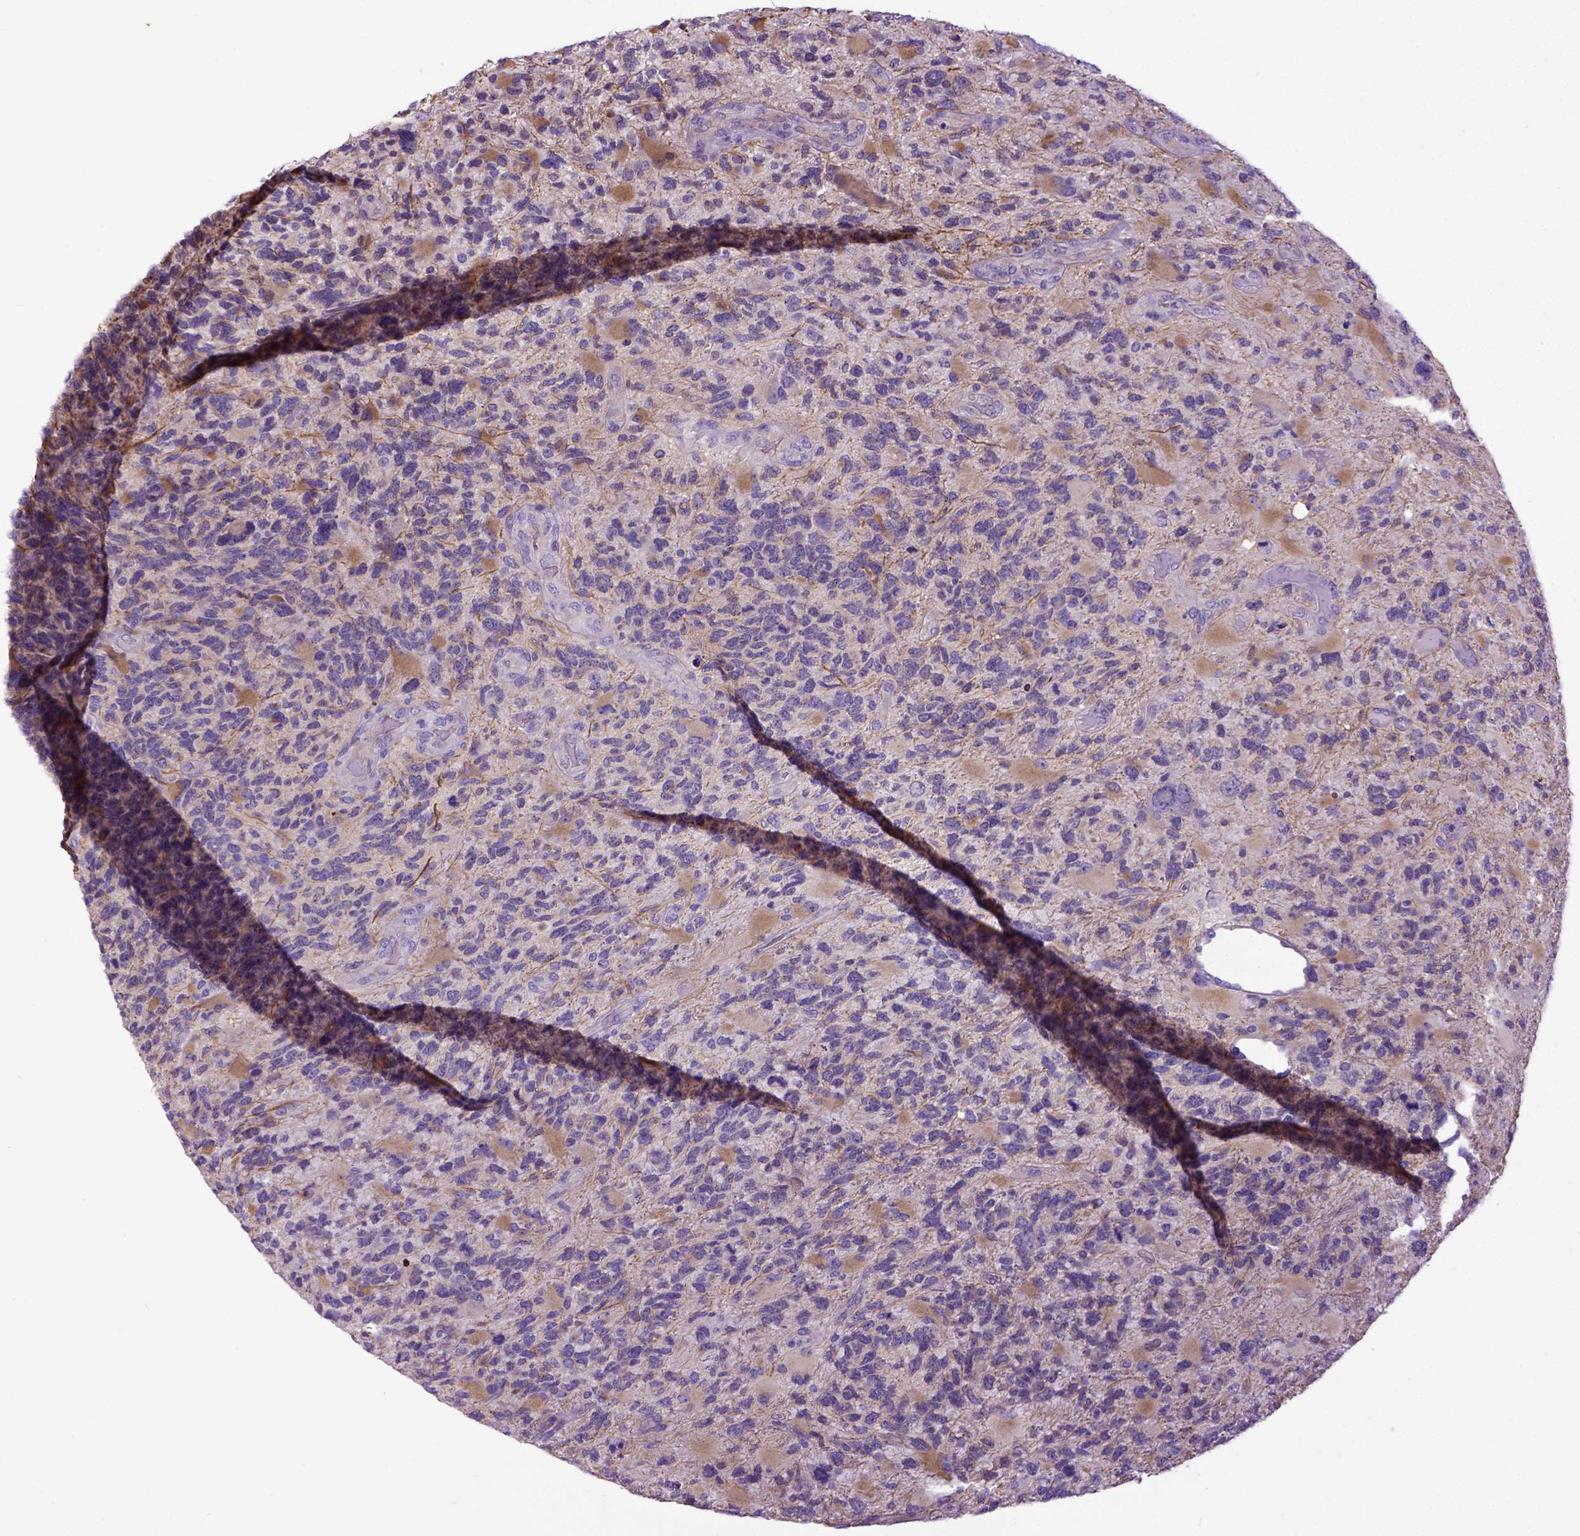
{"staining": {"intensity": "weak", "quantity": "25%-75%", "location": "cytoplasmic/membranous"}, "tissue": "glioma", "cell_type": "Tumor cells", "image_type": "cancer", "snomed": [{"axis": "morphology", "description": "Glioma, malignant, High grade"}, {"axis": "topography", "description": "Brain"}], "caption": "Immunohistochemistry (IHC) histopathology image of glioma stained for a protein (brown), which demonstrates low levels of weak cytoplasmic/membranous expression in approximately 25%-75% of tumor cells.", "gene": "NEK5", "patient": {"sex": "female", "age": 71}}